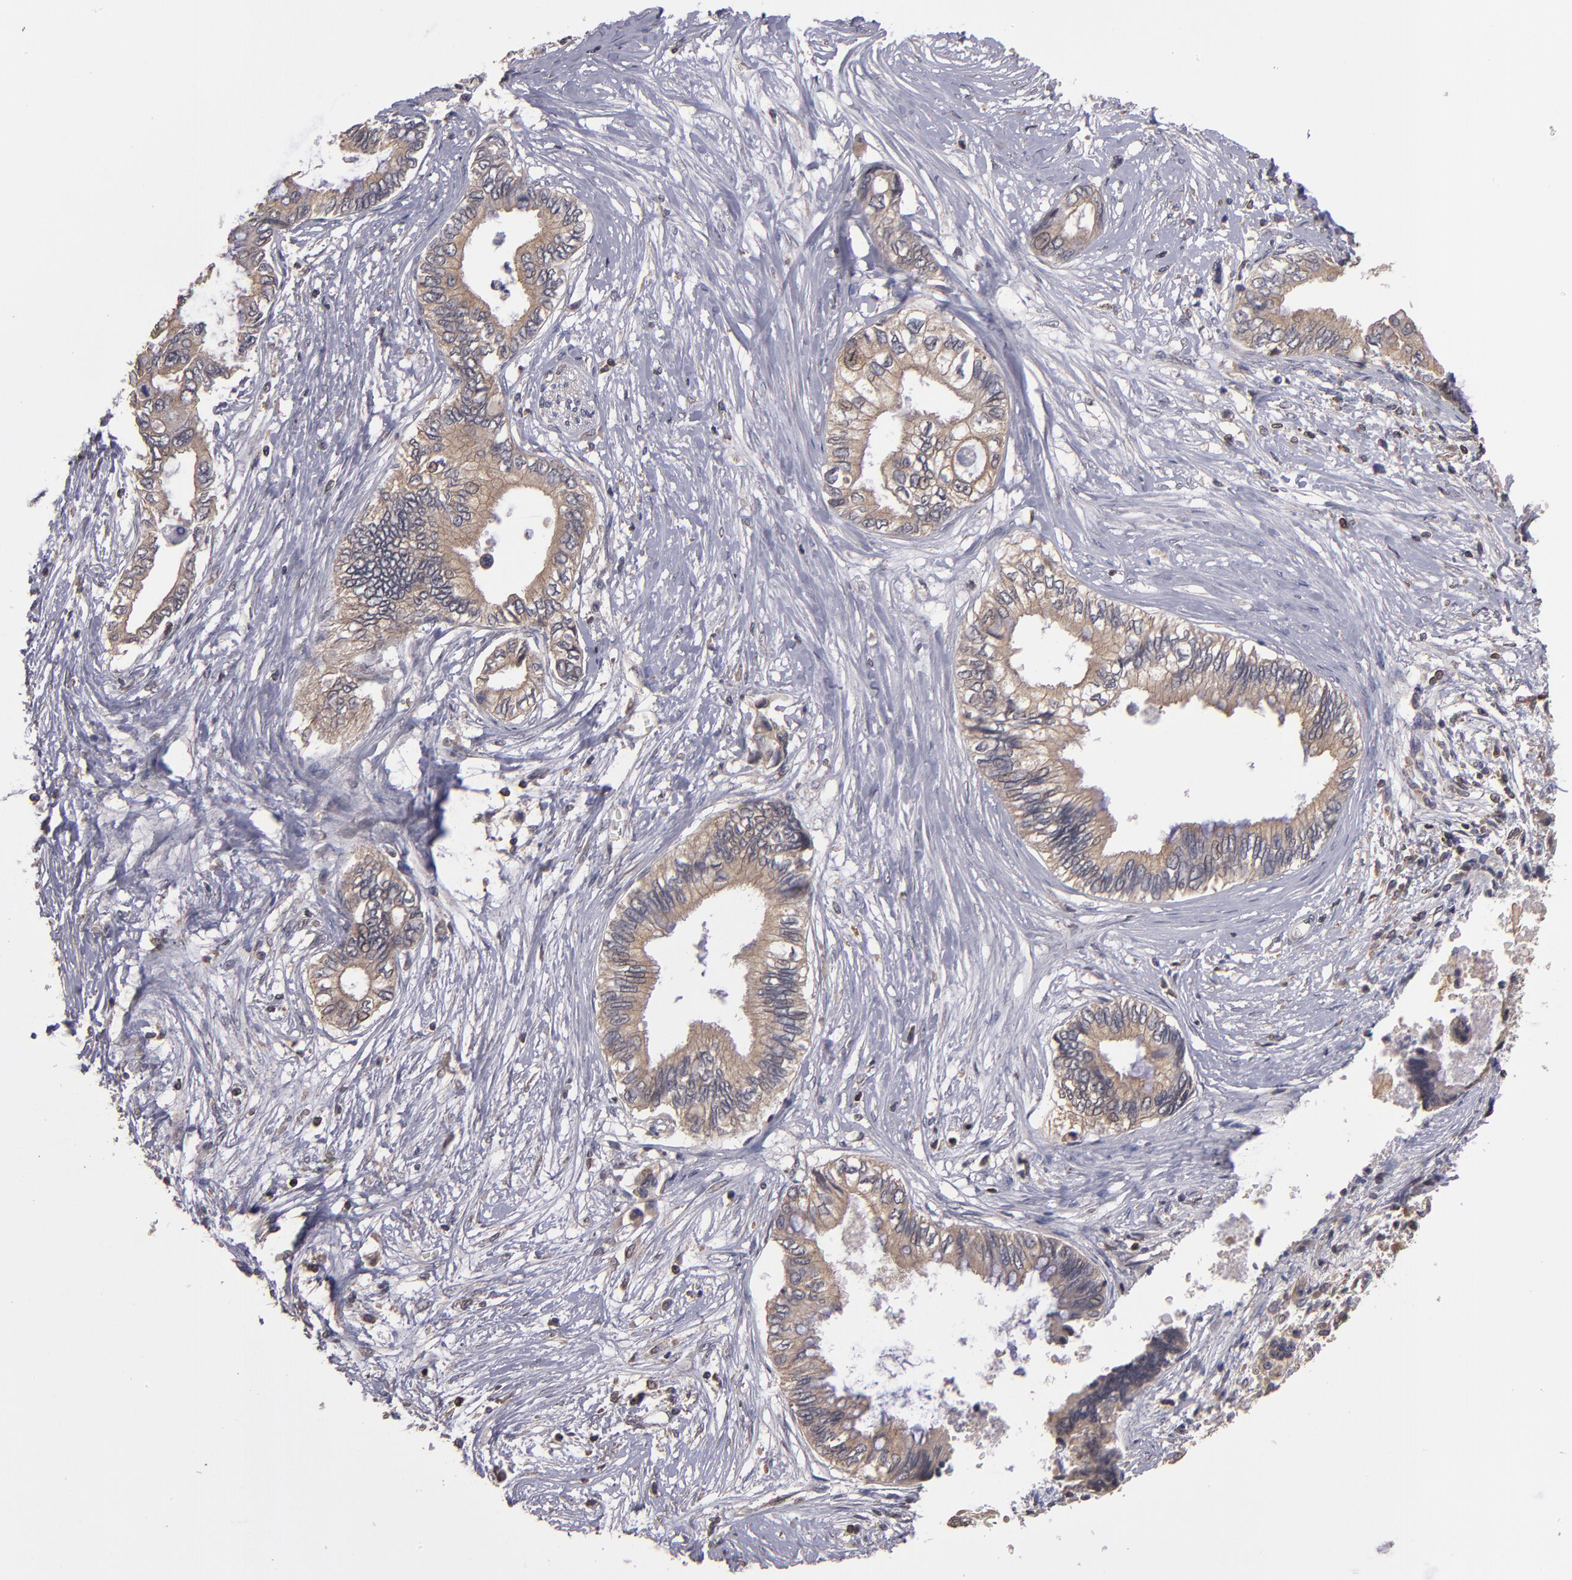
{"staining": {"intensity": "moderate", "quantity": ">75%", "location": "cytoplasmic/membranous"}, "tissue": "pancreatic cancer", "cell_type": "Tumor cells", "image_type": "cancer", "snomed": [{"axis": "morphology", "description": "Adenocarcinoma, NOS"}, {"axis": "topography", "description": "Pancreas"}], "caption": "This is a histology image of immunohistochemistry (IHC) staining of pancreatic adenocarcinoma, which shows moderate positivity in the cytoplasmic/membranous of tumor cells.", "gene": "NF2", "patient": {"sex": "female", "age": 66}}